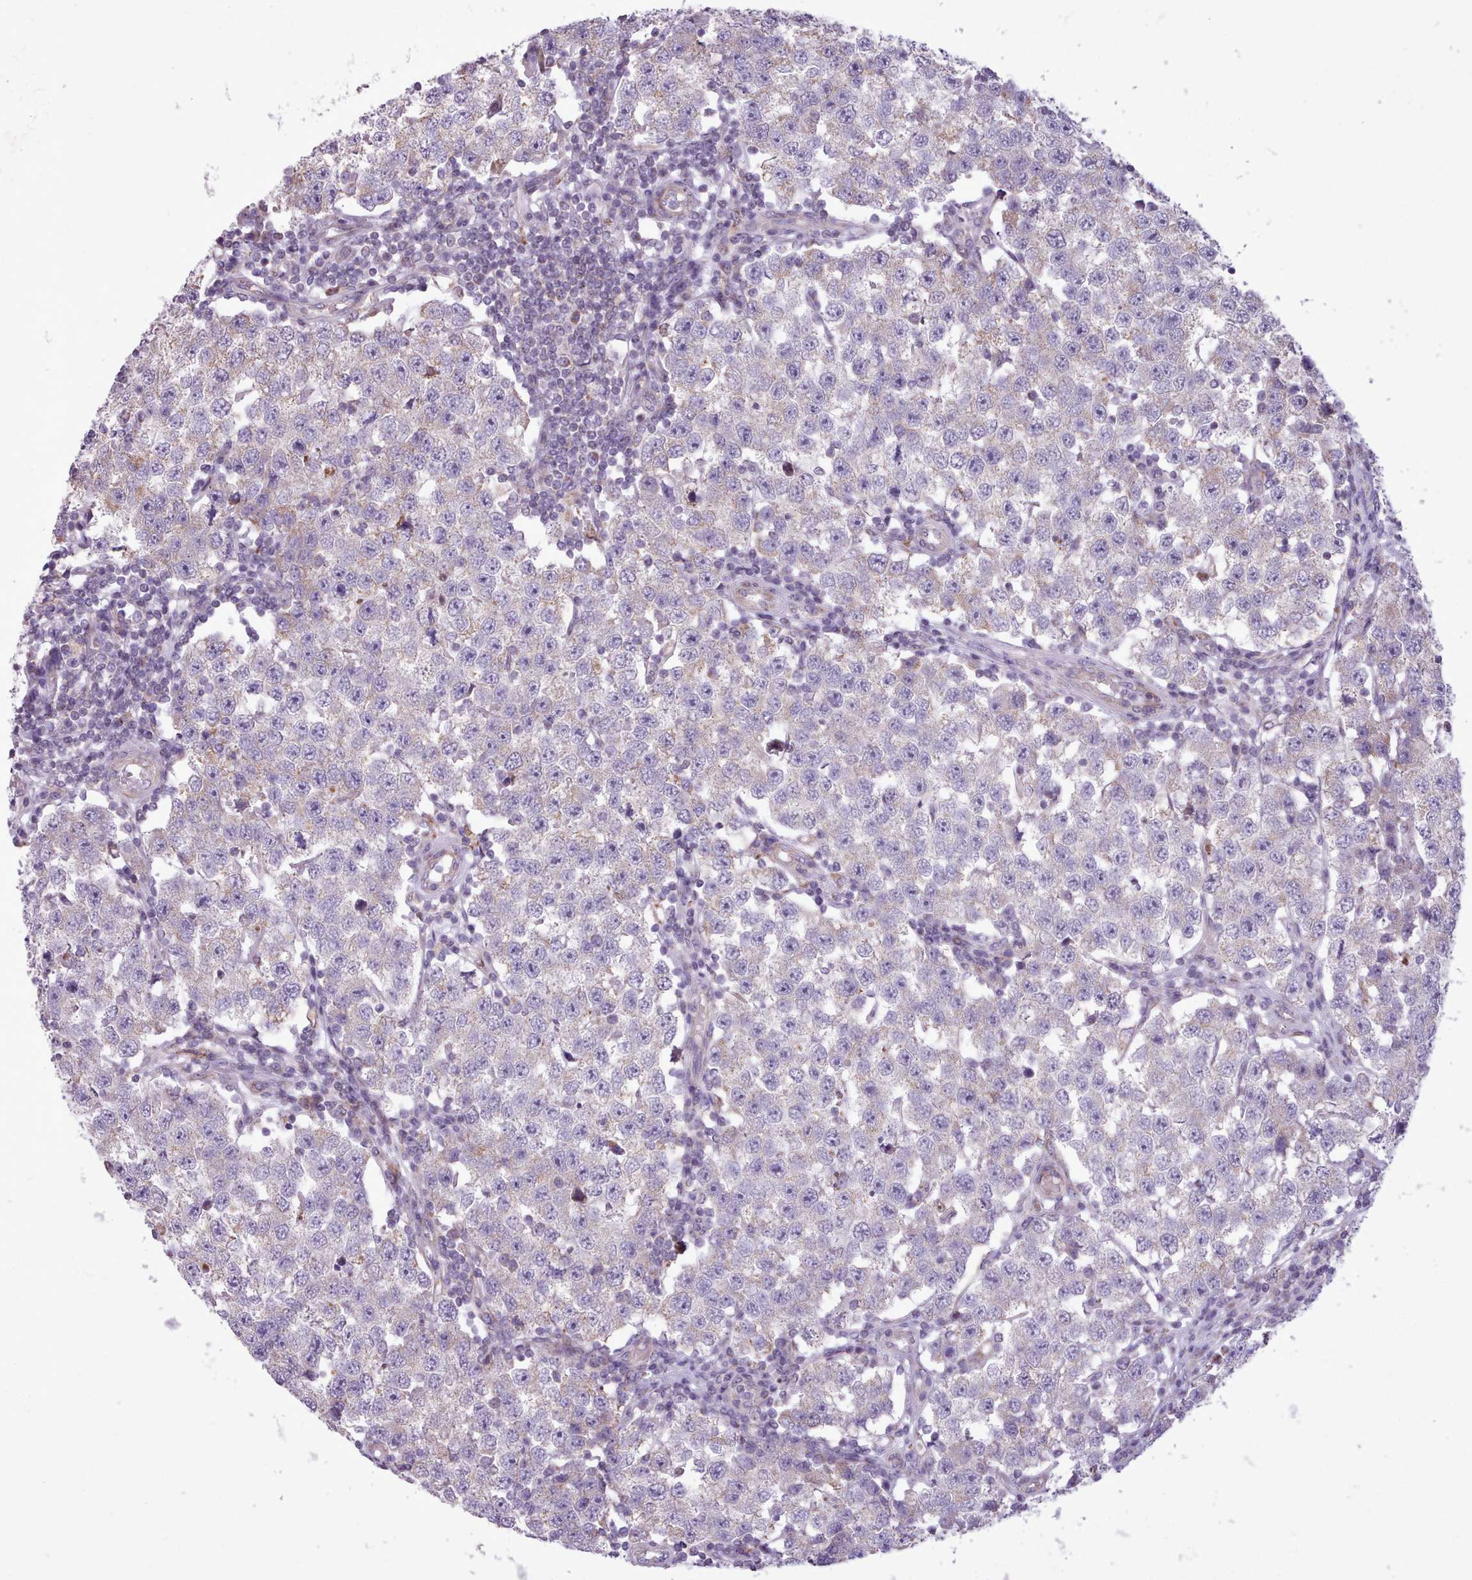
{"staining": {"intensity": "negative", "quantity": "none", "location": "none"}, "tissue": "testis cancer", "cell_type": "Tumor cells", "image_type": "cancer", "snomed": [{"axis": "morphology", "description": "Seminoma, NOS"}, {"axis": "topography", "description": "Testis"}], "caption": "Tumor cells show no significant positivity in testis cancer. (DAB (3,3'-diaminobenzidine) immunohistochemistry (IHC) with hematoxylin counter stain).", "gene": "AVL9", "patient": {"sex": "male", "age": 34}}